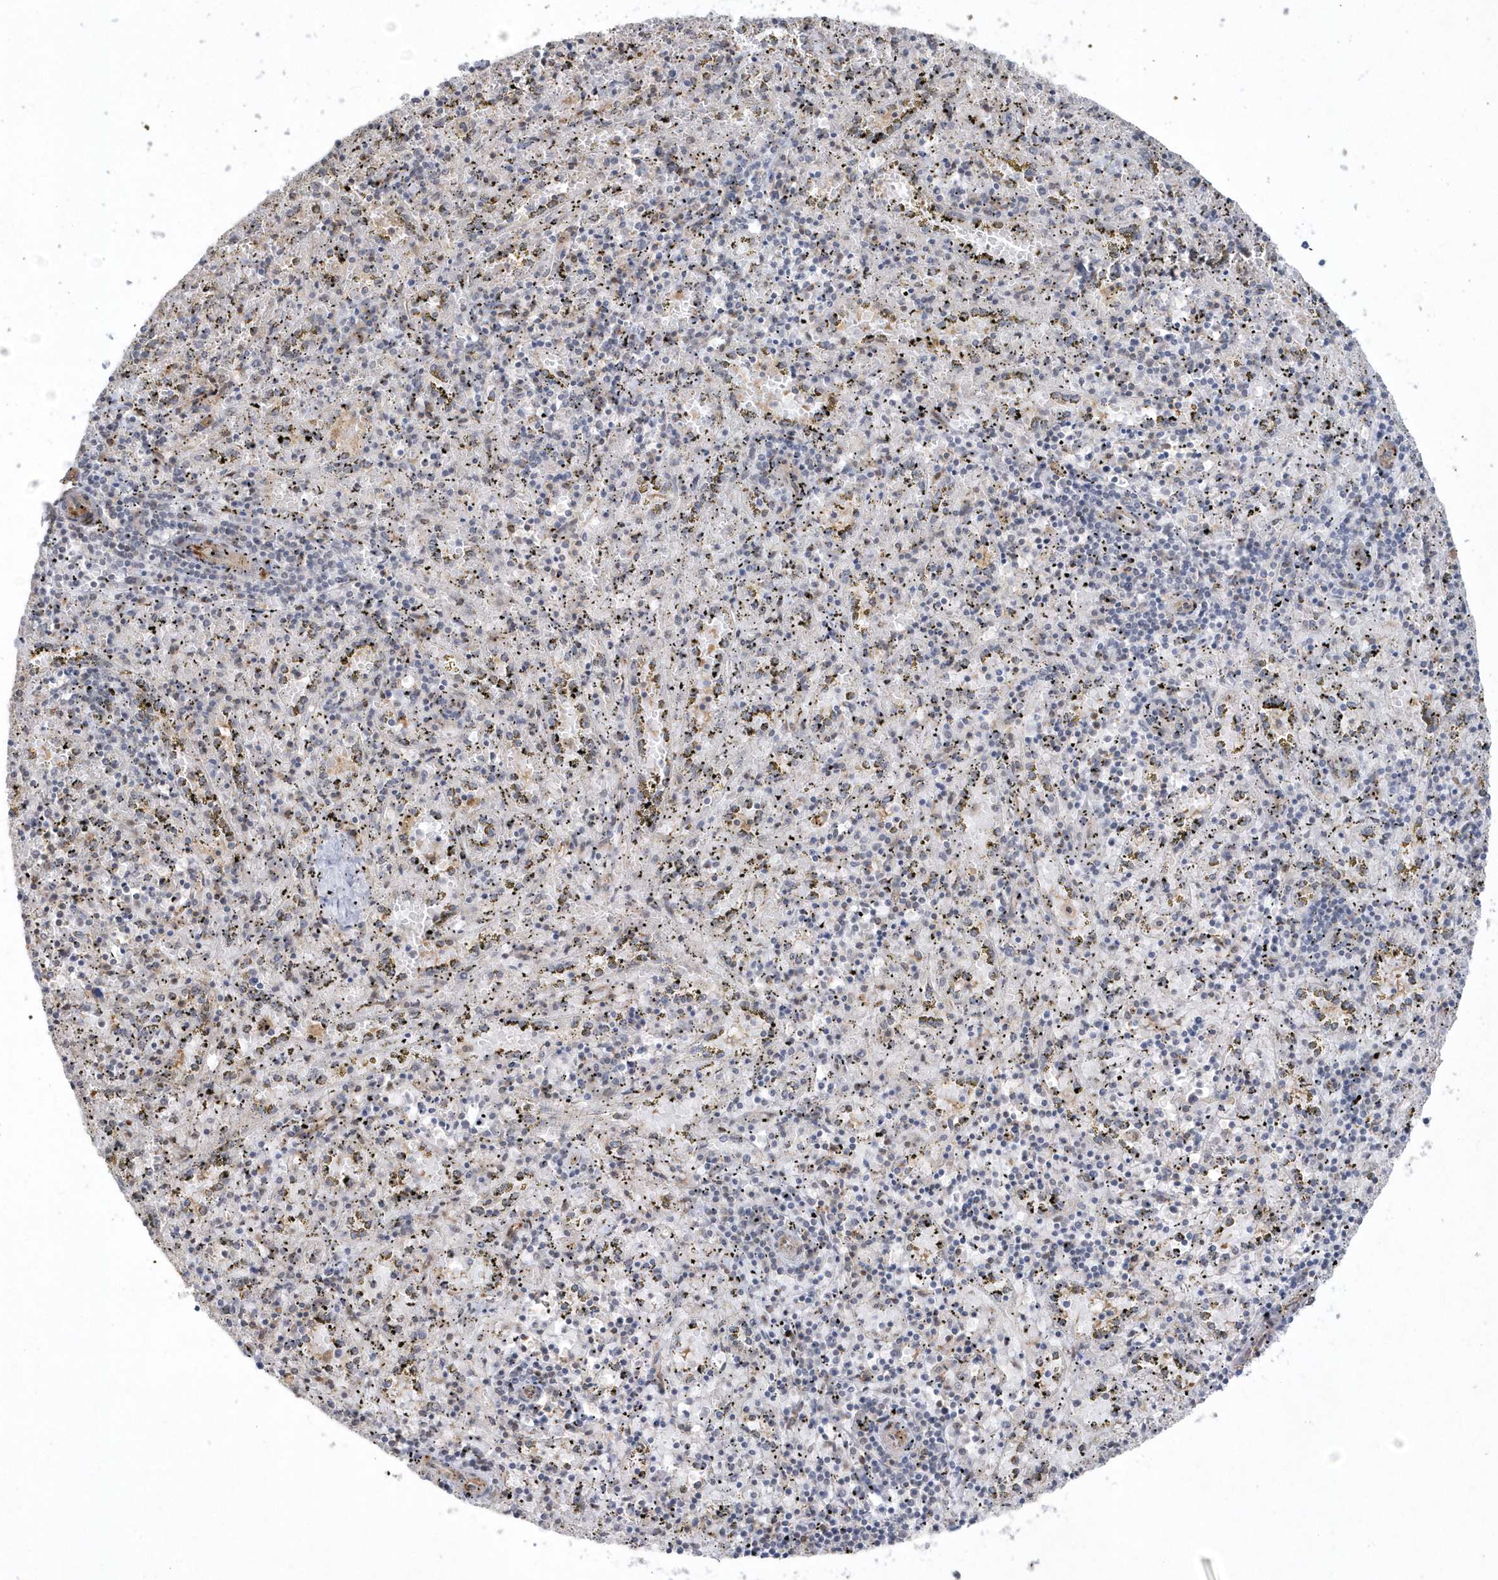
{"staining": {"intensity": "weak", "quantity": "<25%", "location": "cytoplasmic/membranous"}, "tissue": "spleen", "cell_type": "Cells in red pulp", "image_type": "normal", "snomed": [{"axis": "morphology", "description": "Normal tissue, NOS"}, {"axis": "topography", "description": "Spleen"}], "caption": "Spleen stained for a protein using immunohistochemistry (IHC) exhibits no staining cells in red pulp.", "gene": "CRIP3", "patient": {"sex": "male", "age": 11}}